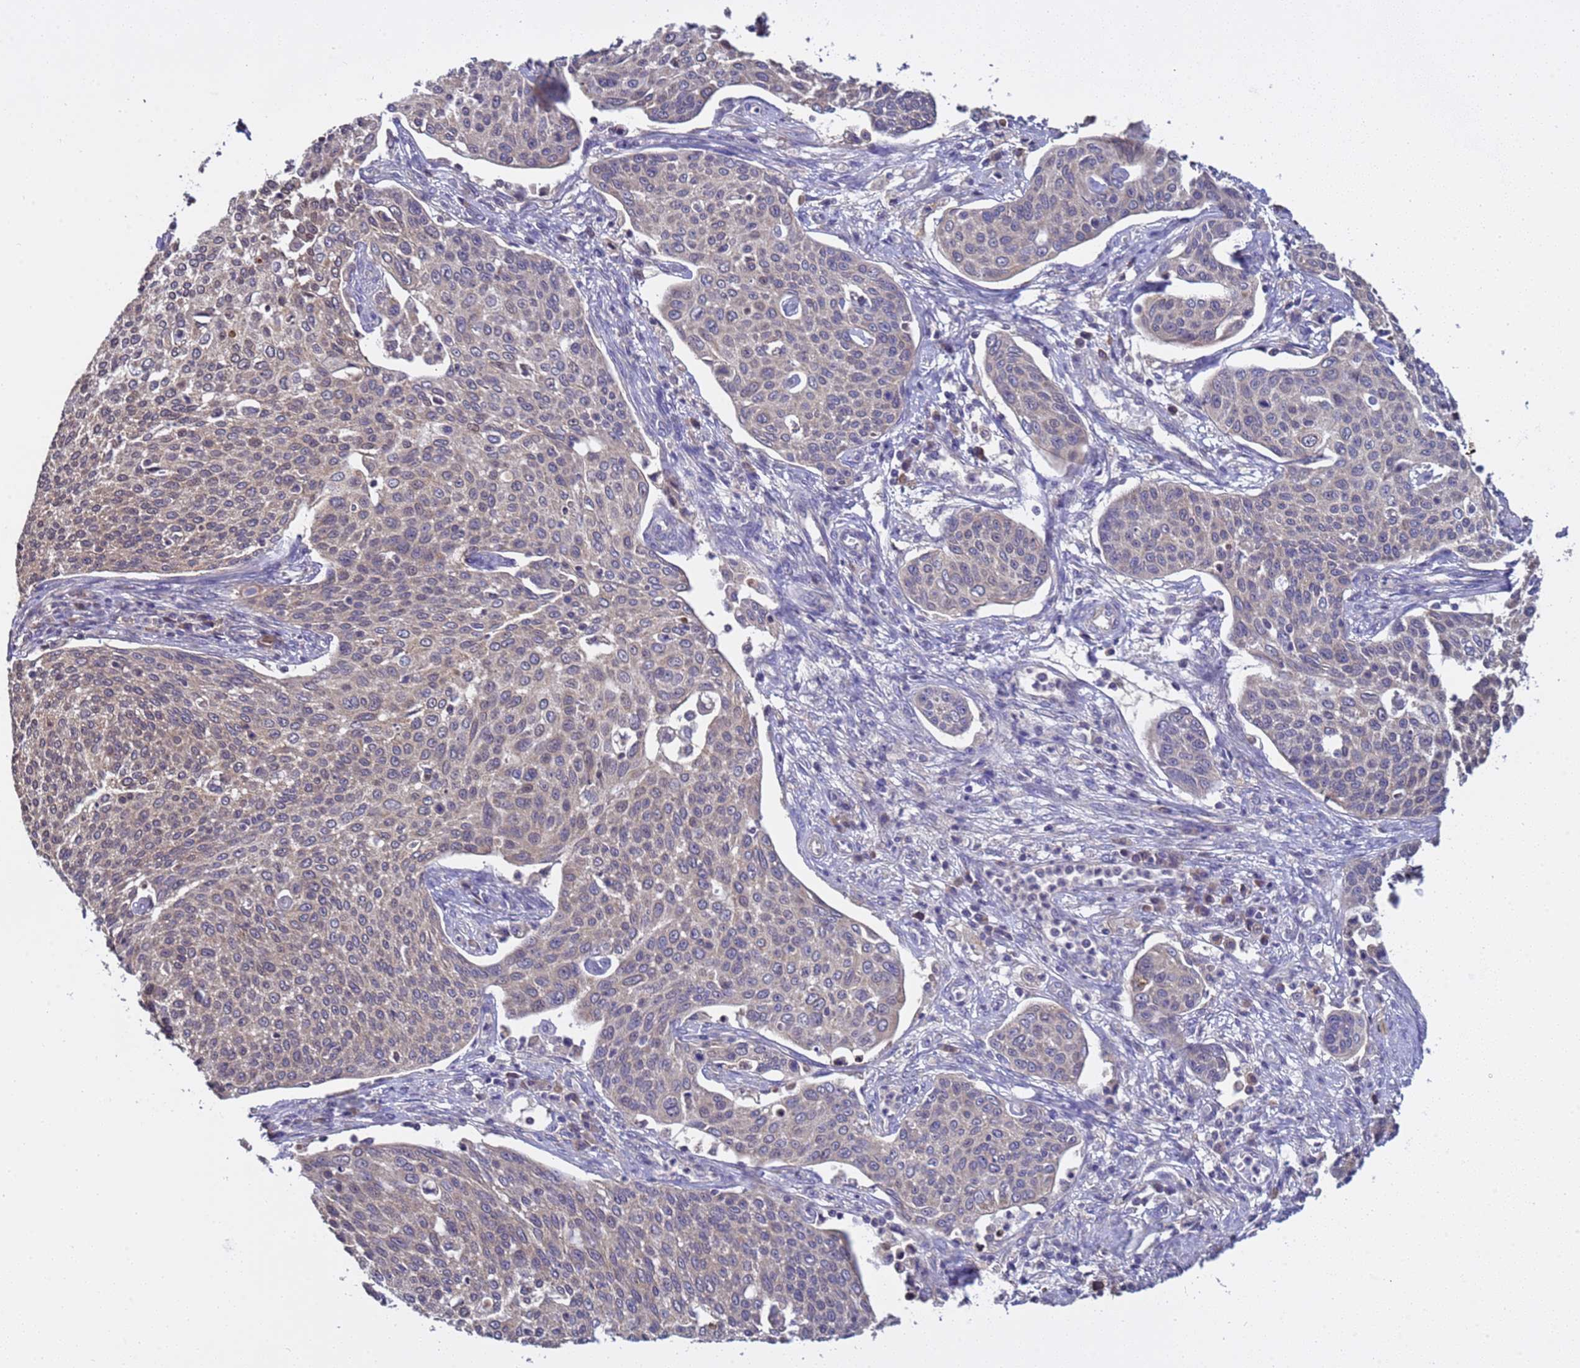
{"staining": {"intensity": "negative", "quantity": "none", "location": "none"}, "tissue": "cervical cancer", "cell_type": "Tumor cells", "image_type": "cancer", "snomed": [{"axis": "morphology", "description": "Squamous cell carcinoma, NOS"}, {"axis": "topography", "description": "Cervix"}], "caption": "A histopathology image of human cervical cancer is negative for staining in tumor cells.", "gene": "ELMOD2", "patient": {"sex": "female", "age": 34}}